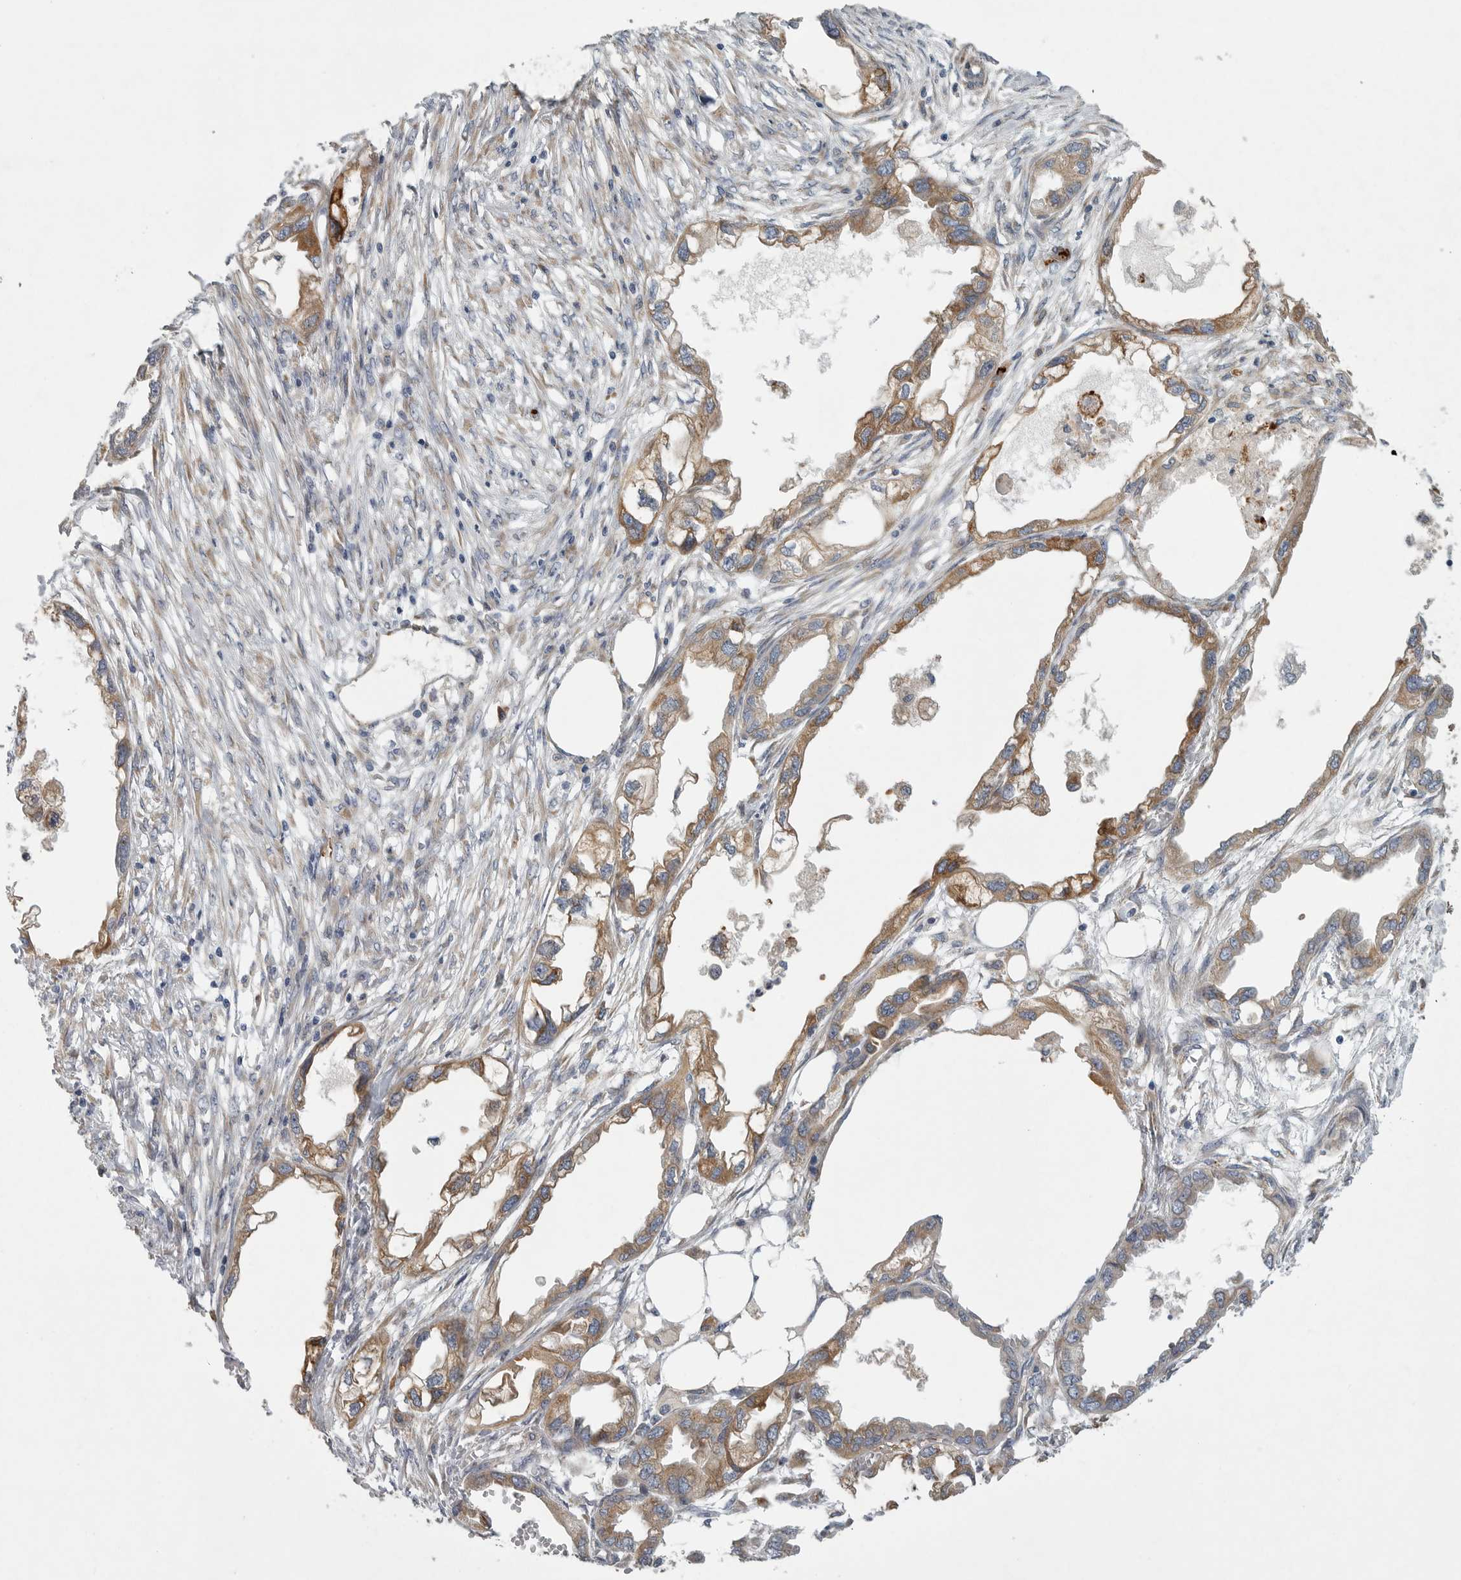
{"staining": {"intensity": "moderate", "quantity": ">75%", "location": "cytoplasmic/membranous"}, "tissue": "endometrial cancer", "cell_type": "Tumor cells", "image_type": "cancer", "snomed": [{"axis": "morphology", "description": "Adenocarcinoma, NOS"}, {"axis": "morphology", "description": "Adenocarcinoma, metastatic, NOS"}, {"axis": "topography", "description": "Adipose tissue"}, {"axis": "topography", "description": "Endometrium"}], "caption": "Immunohistochemistry of endometrial cancer shows medium levels of moderate cytoplasmic/membranous expression in about >75% of tumor cells.", "gene": "MINPP1", "patient": {"sex": "female", "age": 67}}